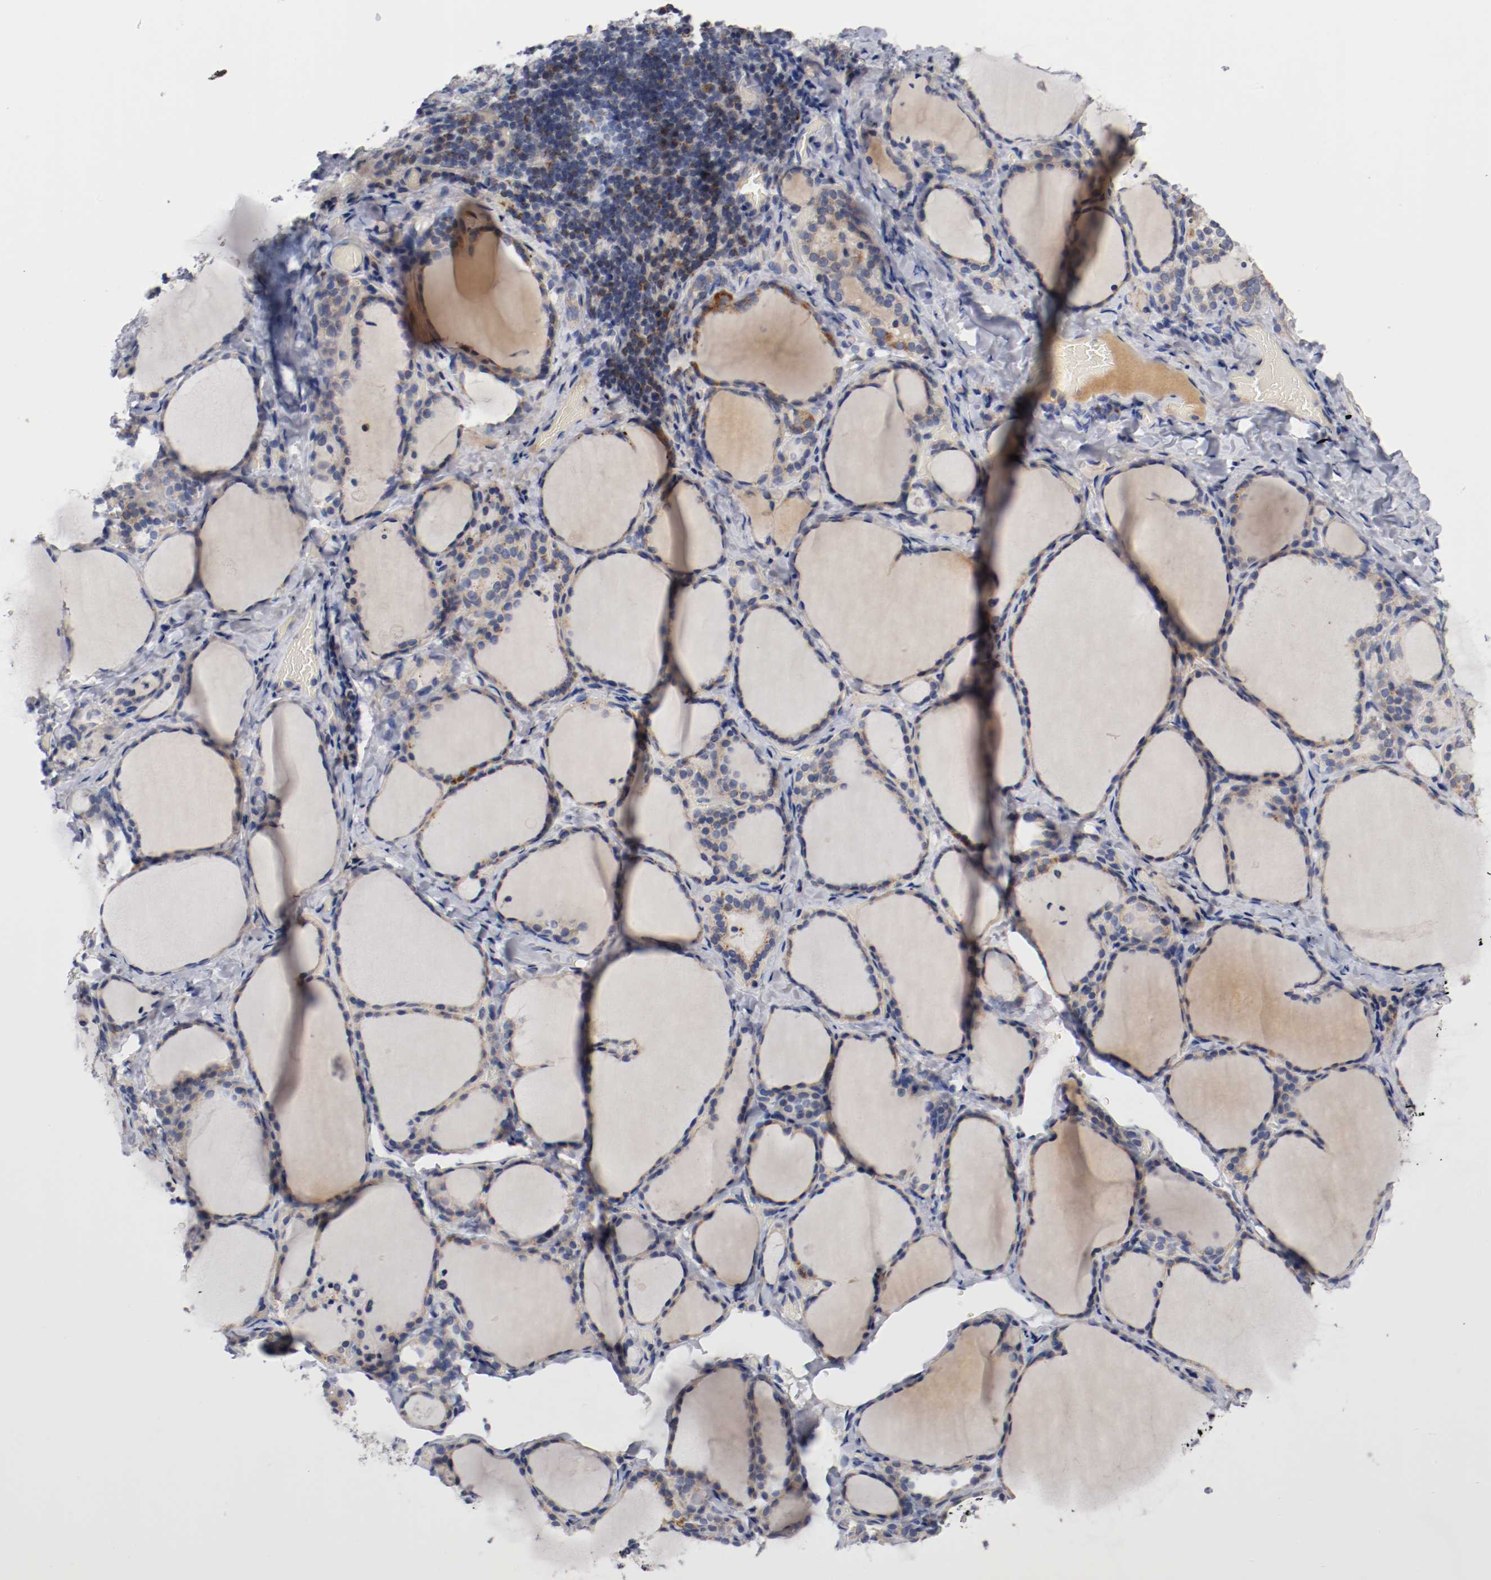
{"staining": {"intensity": "moderate", "quantity": ">75%", "location": "cytoplasmic/membranous"}, "tissue": "thyroid gland", "cell_type": "Glandular cells", "image_type": "normal", "snomed": [{"axis": "morphology", "description": "Normal tissue, NOS"}, {"axis": "morphology", "description": "Papillary adenocarcinoma, NOS"}, {"axis": "topography", "description": "Thyroid gland"}], "caption": "Immunohistochemistry (IHC) (DAB (3,3'-diaminobenzidine)) staining of benign human thyroid gland demonstrates moderate cytoplasmic/membranous protein staining in approximately >75% of glandular cells.", "gene": "PCSK6", "patient": {"sex": "female", "age": 30}}